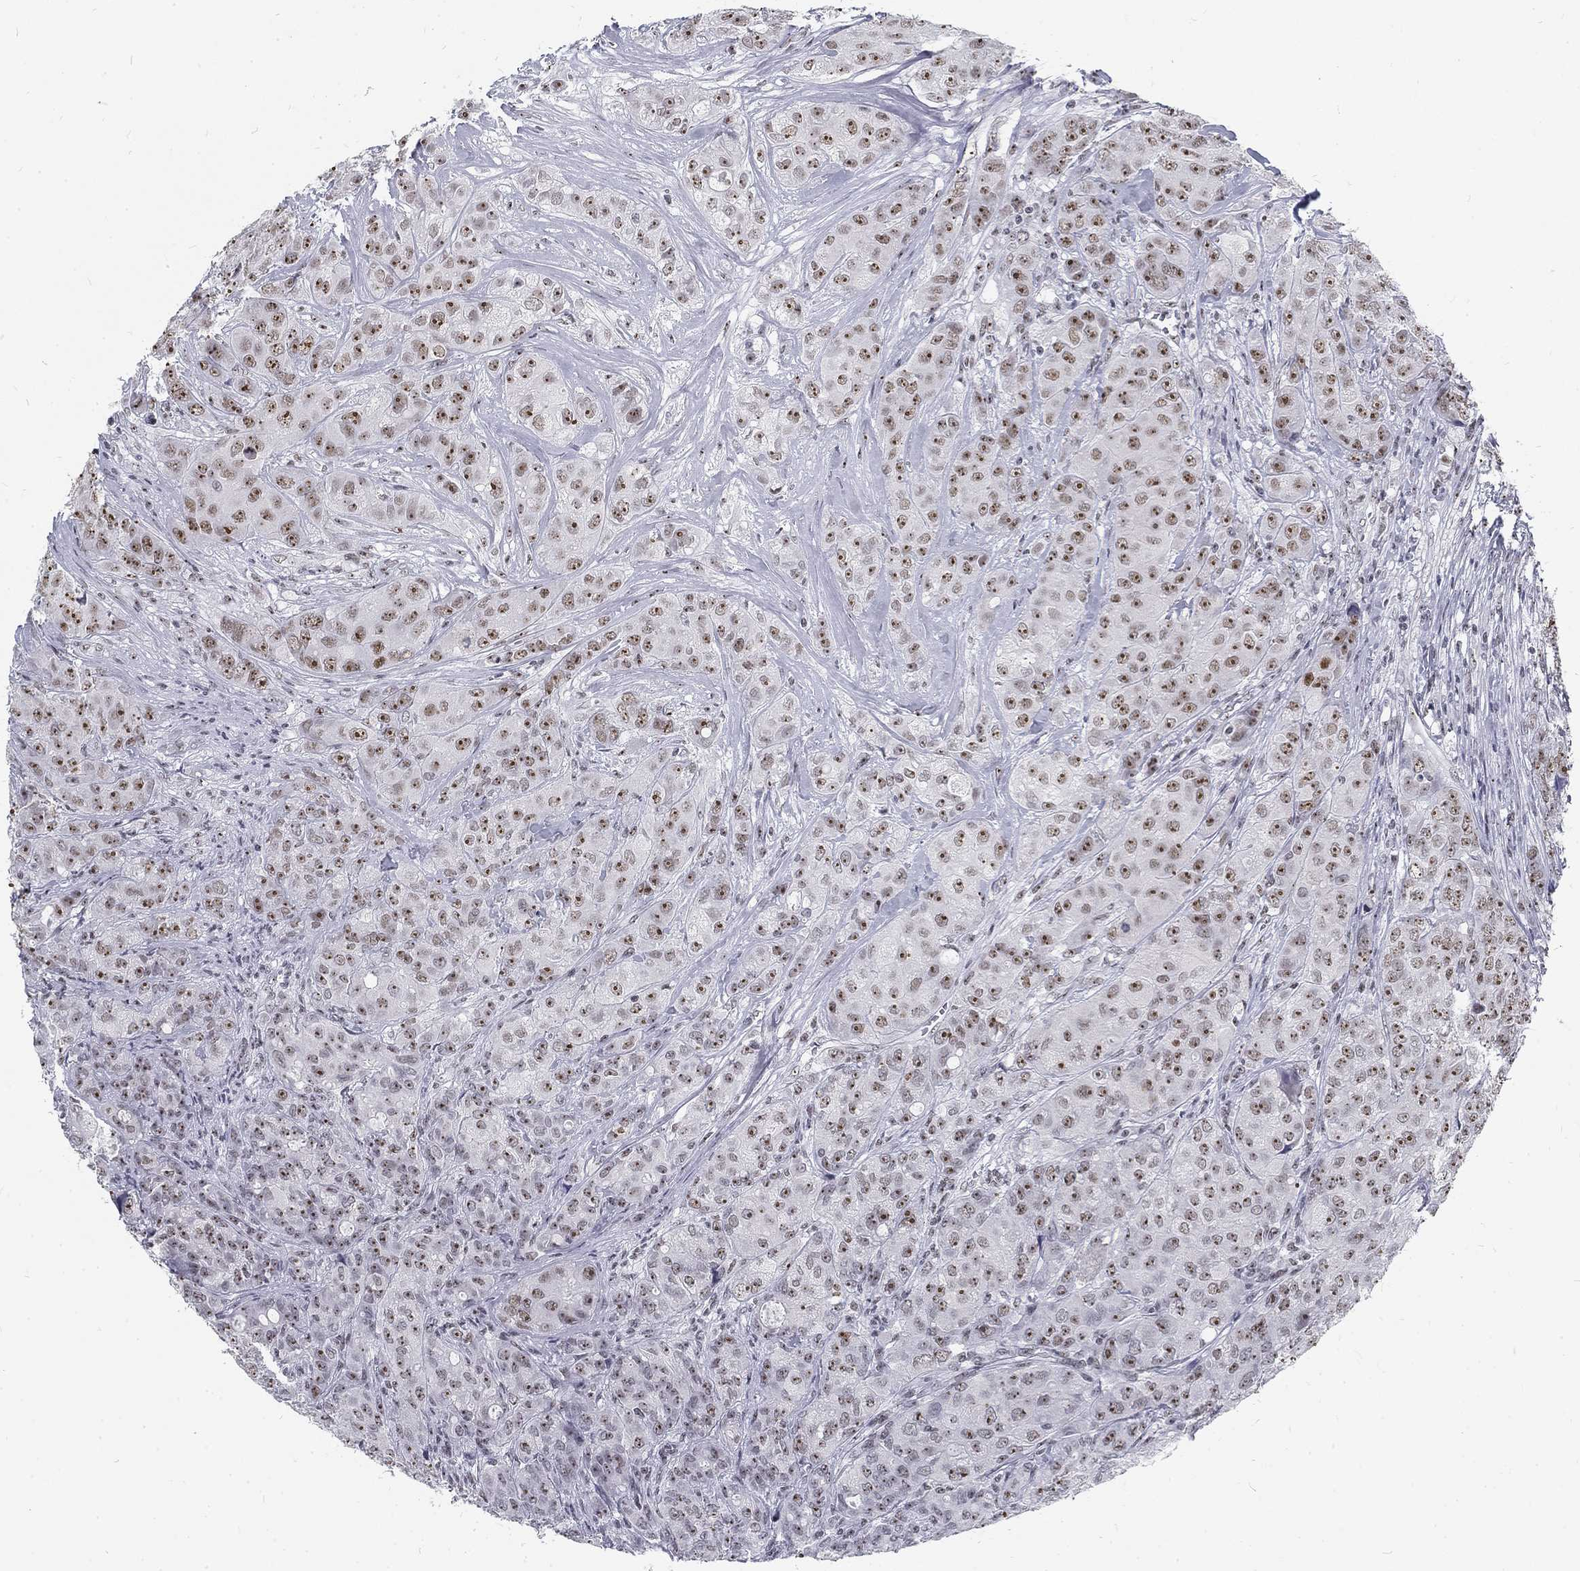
{"staining": {"intensity": "moderate", "quantity": "25%-75%", "location": "nuclear"}, "tissue": "breast cancer", "cell_type": "Tumor cells", "image_type": "cancer", "snomed": [{"axis": "morphology", "description": "Duct carcinoma"}, {"axis": "topography", "description": "Breast"}], "caption": "Immunohistochemistry photomicrograph of neoplastic tissue: invasive ductal carcinoma (breast) stained using immunohistochemistry exhibits medium levels of moderate protein expression localized specifically in the nuclear of tumor cells, appearing as a nuclear brown color.", "gene": "SNORC", "patient": {"sex": "female", "age": 43}}